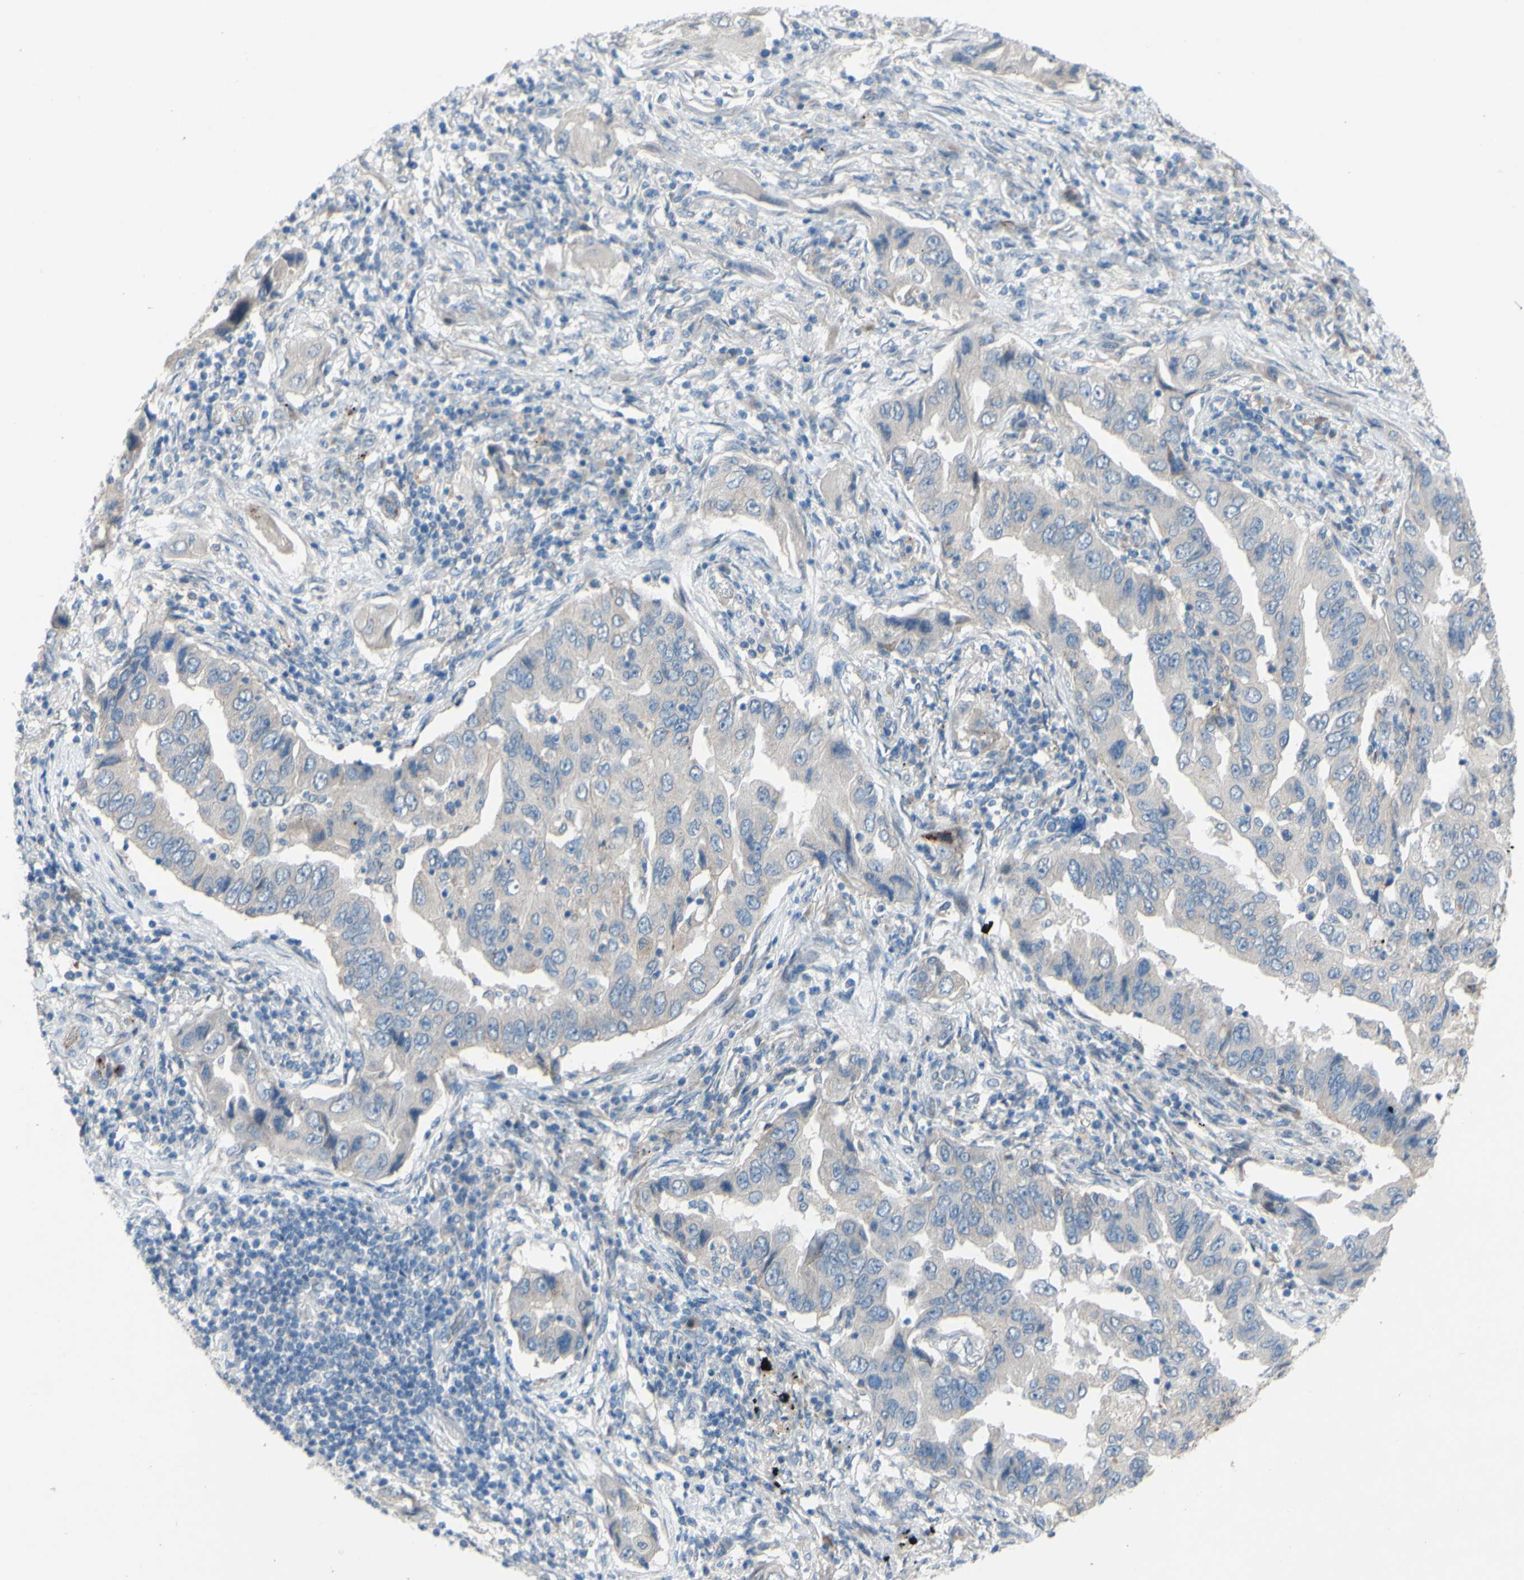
{"staining": {"intensity": "negative", "quantity": "none", "location": "none"}, "tissue": "lung cancer", "cell_type": "Tumor cells", "image_type": "cancer", "snomed": [{"axis": "morphology", "description": "Adenocarcinoma, NOS"}, {"axis": "topography", "description": "Lung"}], "caption": "This is an immunohistochemistry (IHC) image of human lung cancer. There is no positivity in tumor cells.", "gene": "CDCP1", "patient": {"sex": "female", "age": 65}}